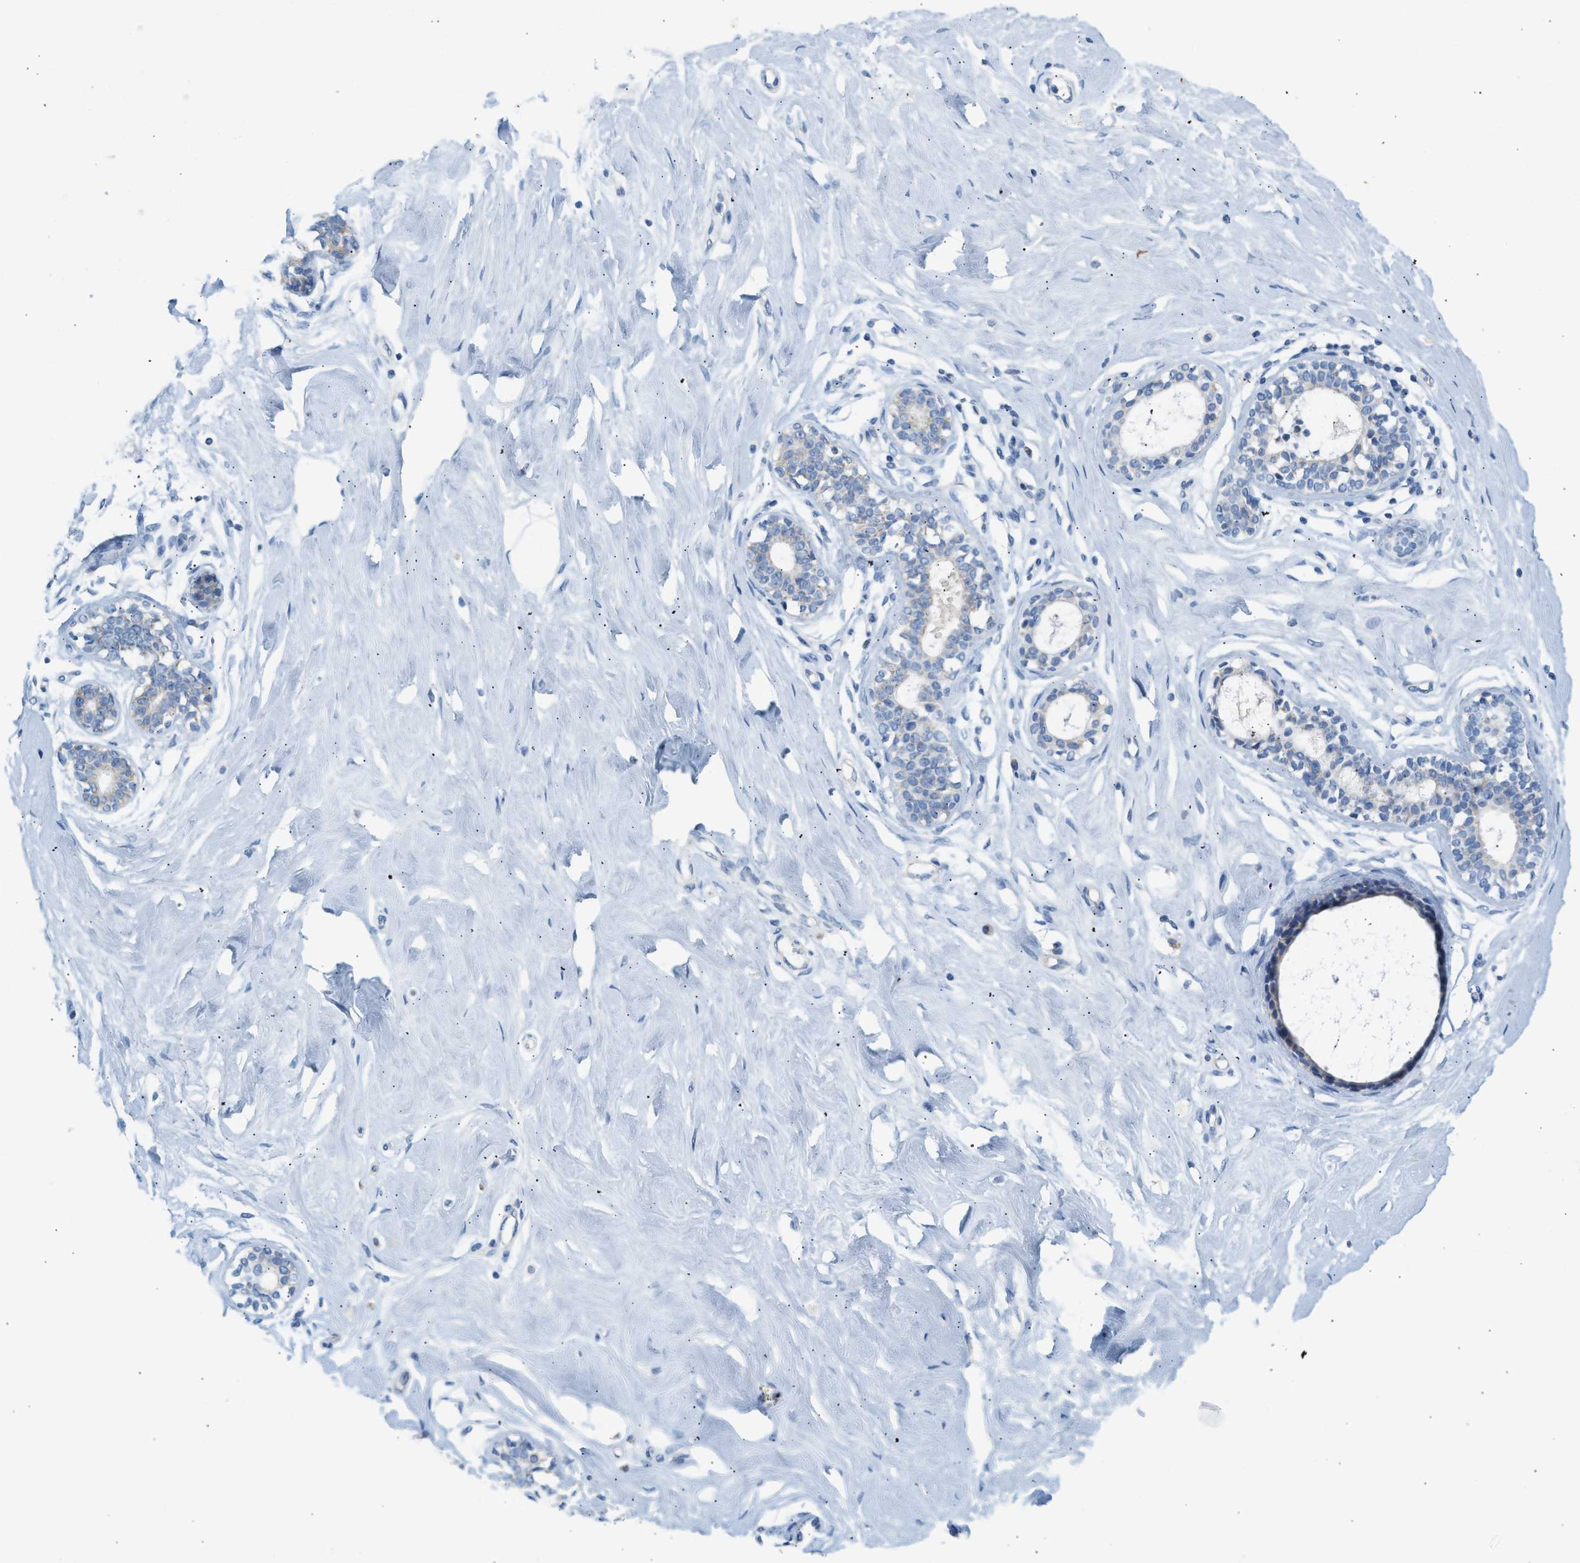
{"staining": {"intensity": "negative", "quantity": "none", "location": "none"}, "tissue": "breast", "cell_type": "Adipocytes", "image_type": "normal", "snomed": [{"axis": "morphology", "description": "Normal tissue, NOS"}, {"axis": "topography", "description": "Breast"}], "caption": "Immunohistochemistry micrograph of normal breast: breast stained with DAB (3,3'-diaminobenzidine) exhibits no significant protein positivity in adipocytes.", "gene": "NDUFS8", "patient": {"sex": "female", "age": 23}}